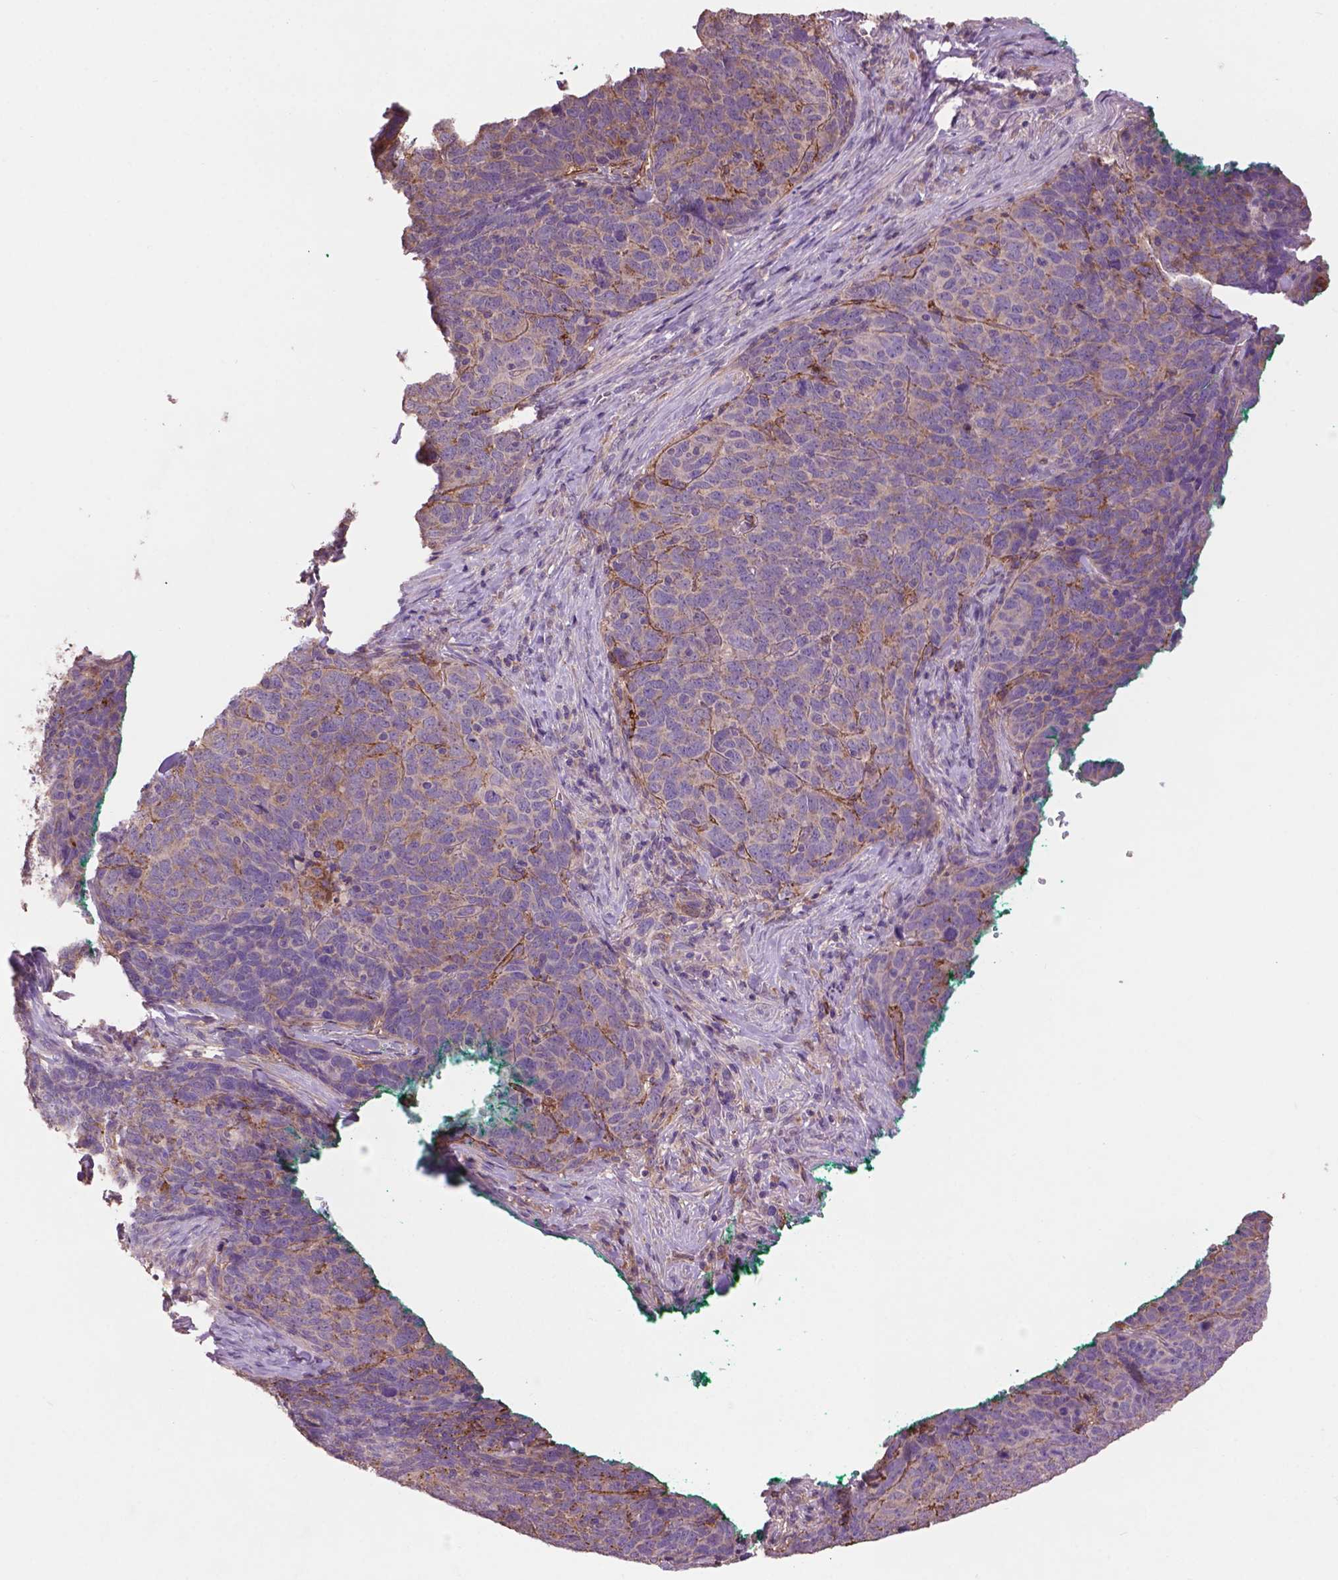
{"staining": {"intensity": "negative", "quantity": "none", "location": "none"}, "tissue": "skin cancer", "cell_type": "Tumor cells", "image_type": "cancer", "snomed": [{"axis": "morphology", "description": "Squamous cell carcinoma, NOS"}, {"axis": "topography", "description": "Skin"}, {"axis": "topography", "description": "Anal"}], "caption": "An IHC image of skin squamous cell carcinoma is shown. There is no staining in tumor cells of skin squamous cell carcinoma.", "gene": "LRRC3C", "patient": {"sex": "female", "age": 51}}